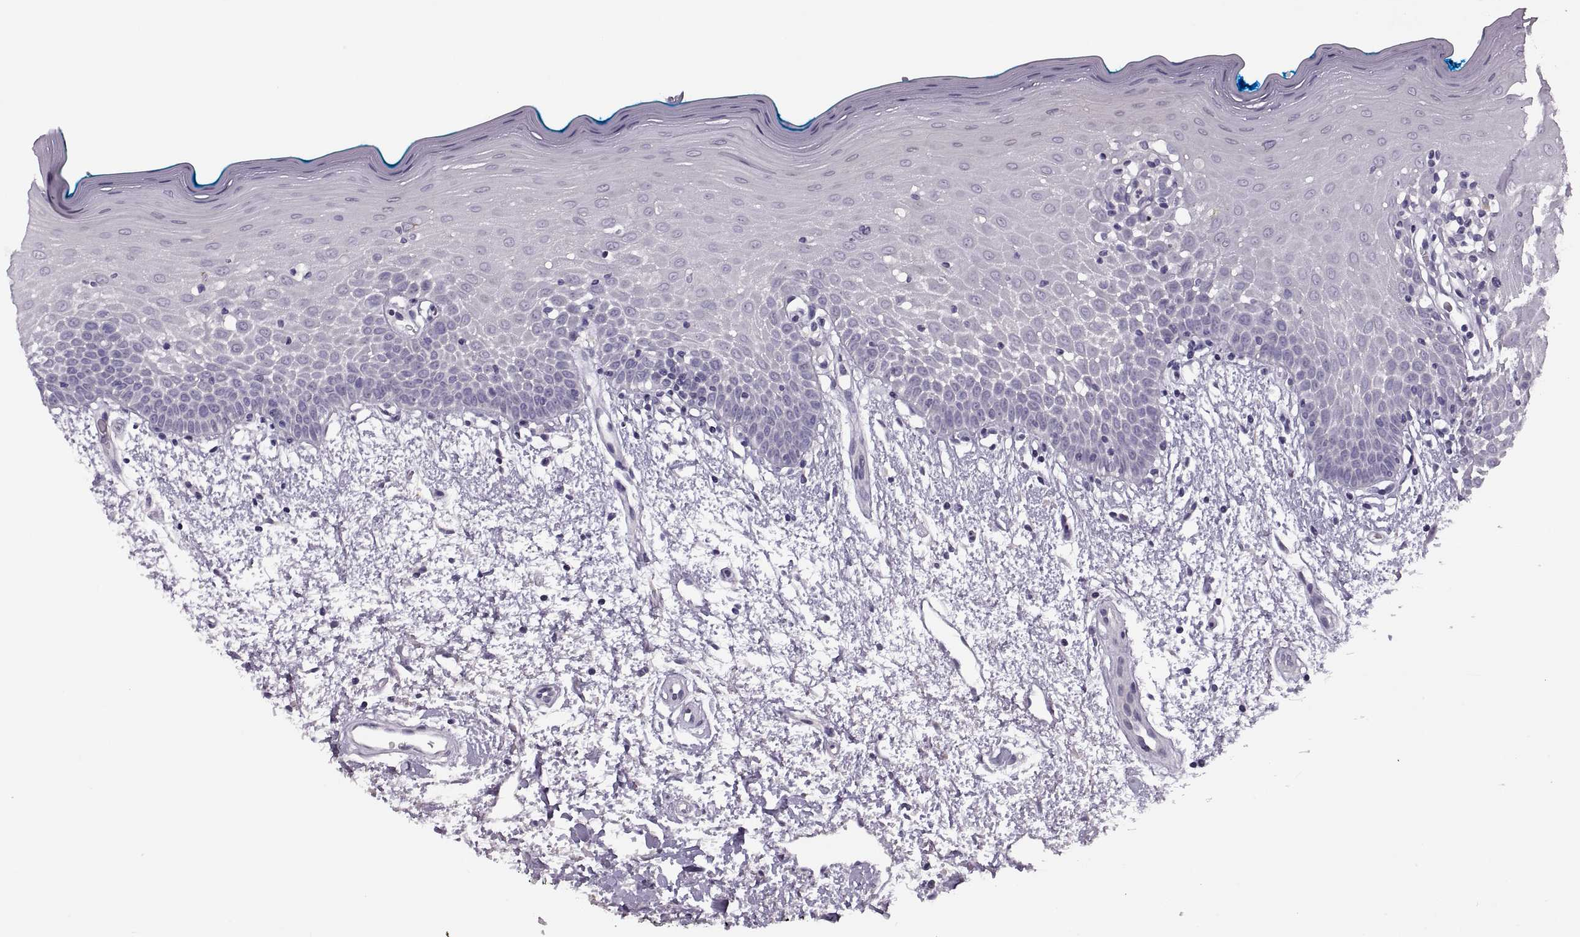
{"staining": {"intensity": "negative", "quantity": "none", "location": "none"}, "tissue": "oral mucosa", "cell_type": "Squamous epithelial cells", "image_type": "normal", "snomed": [{"axis": "morphology", "description": "Normal tissue, NOS"}, {"axis": "morphology", "description": "Squamous cell carcinoma, NOS"}, {"axis": "topography", "description": "Oral tissue"}, {"axis": "topography", "description": "Head-Neck"}], "caption": "Protein analysis of unremarkable oral mucosa displays no significant staining in squamous epithelial cells.", "gene": "RSPH6A", "patient": {"sex": "female", "age": 75}}